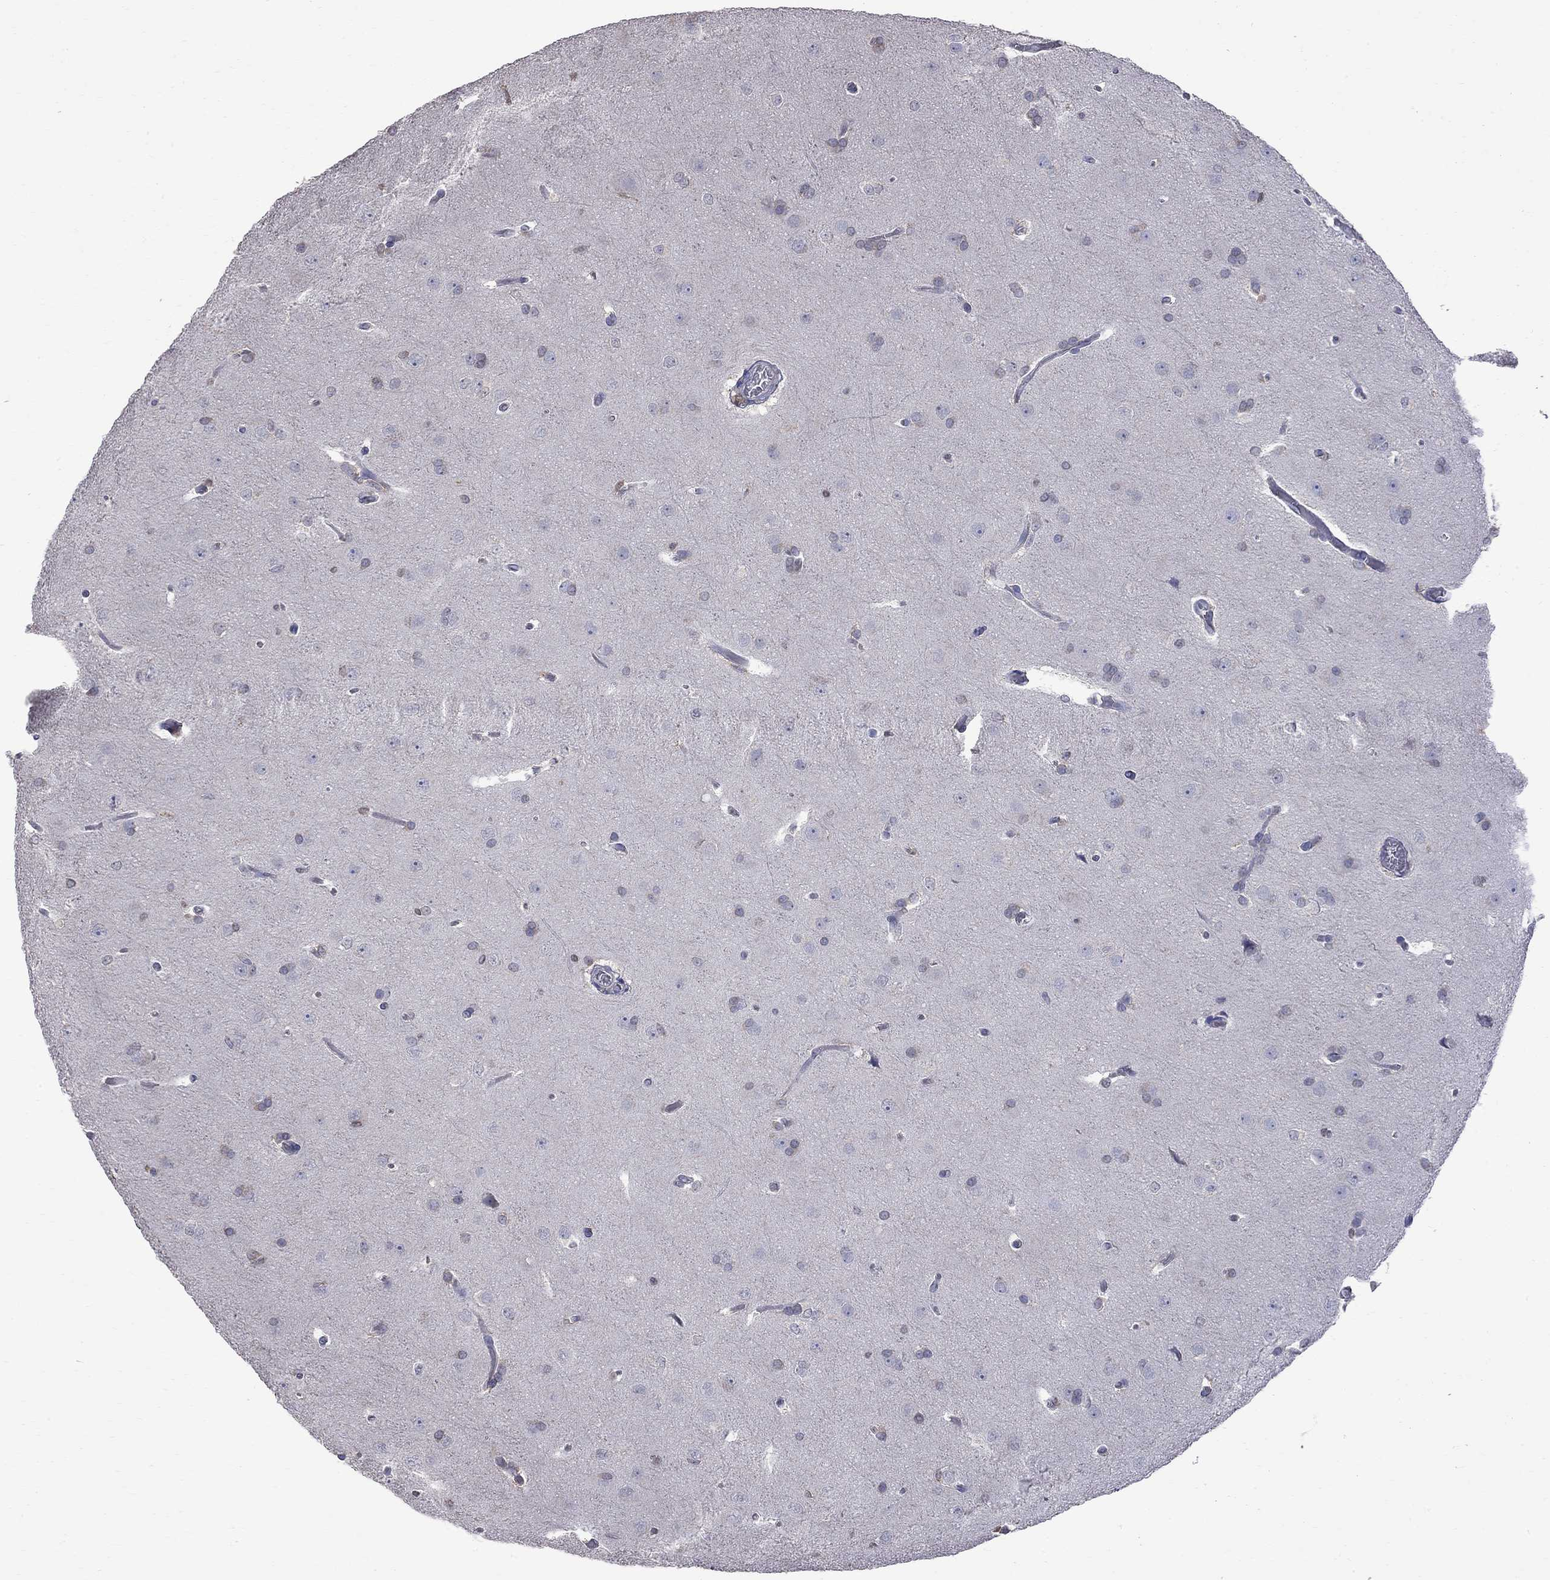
{"staining": {"intensity": "negative", "quantity": "none", "location": "none"}, "tissue": "glioma", "cell_type": "Tumor cells", "image_type": "cancer", "snomed": [{"axis": "morphology", "description": "Glioma, malignant, Low grade"}, {"axis": "topography", "description": "Brain"}], "caption": "High power microscopy image of an immunohistochemistry (IHC) photomicrograph of glioma, revealing no significant positivity in tumor cells.", "gene": "CKAP2", "patient": {"sex": "female", "age": 32}}